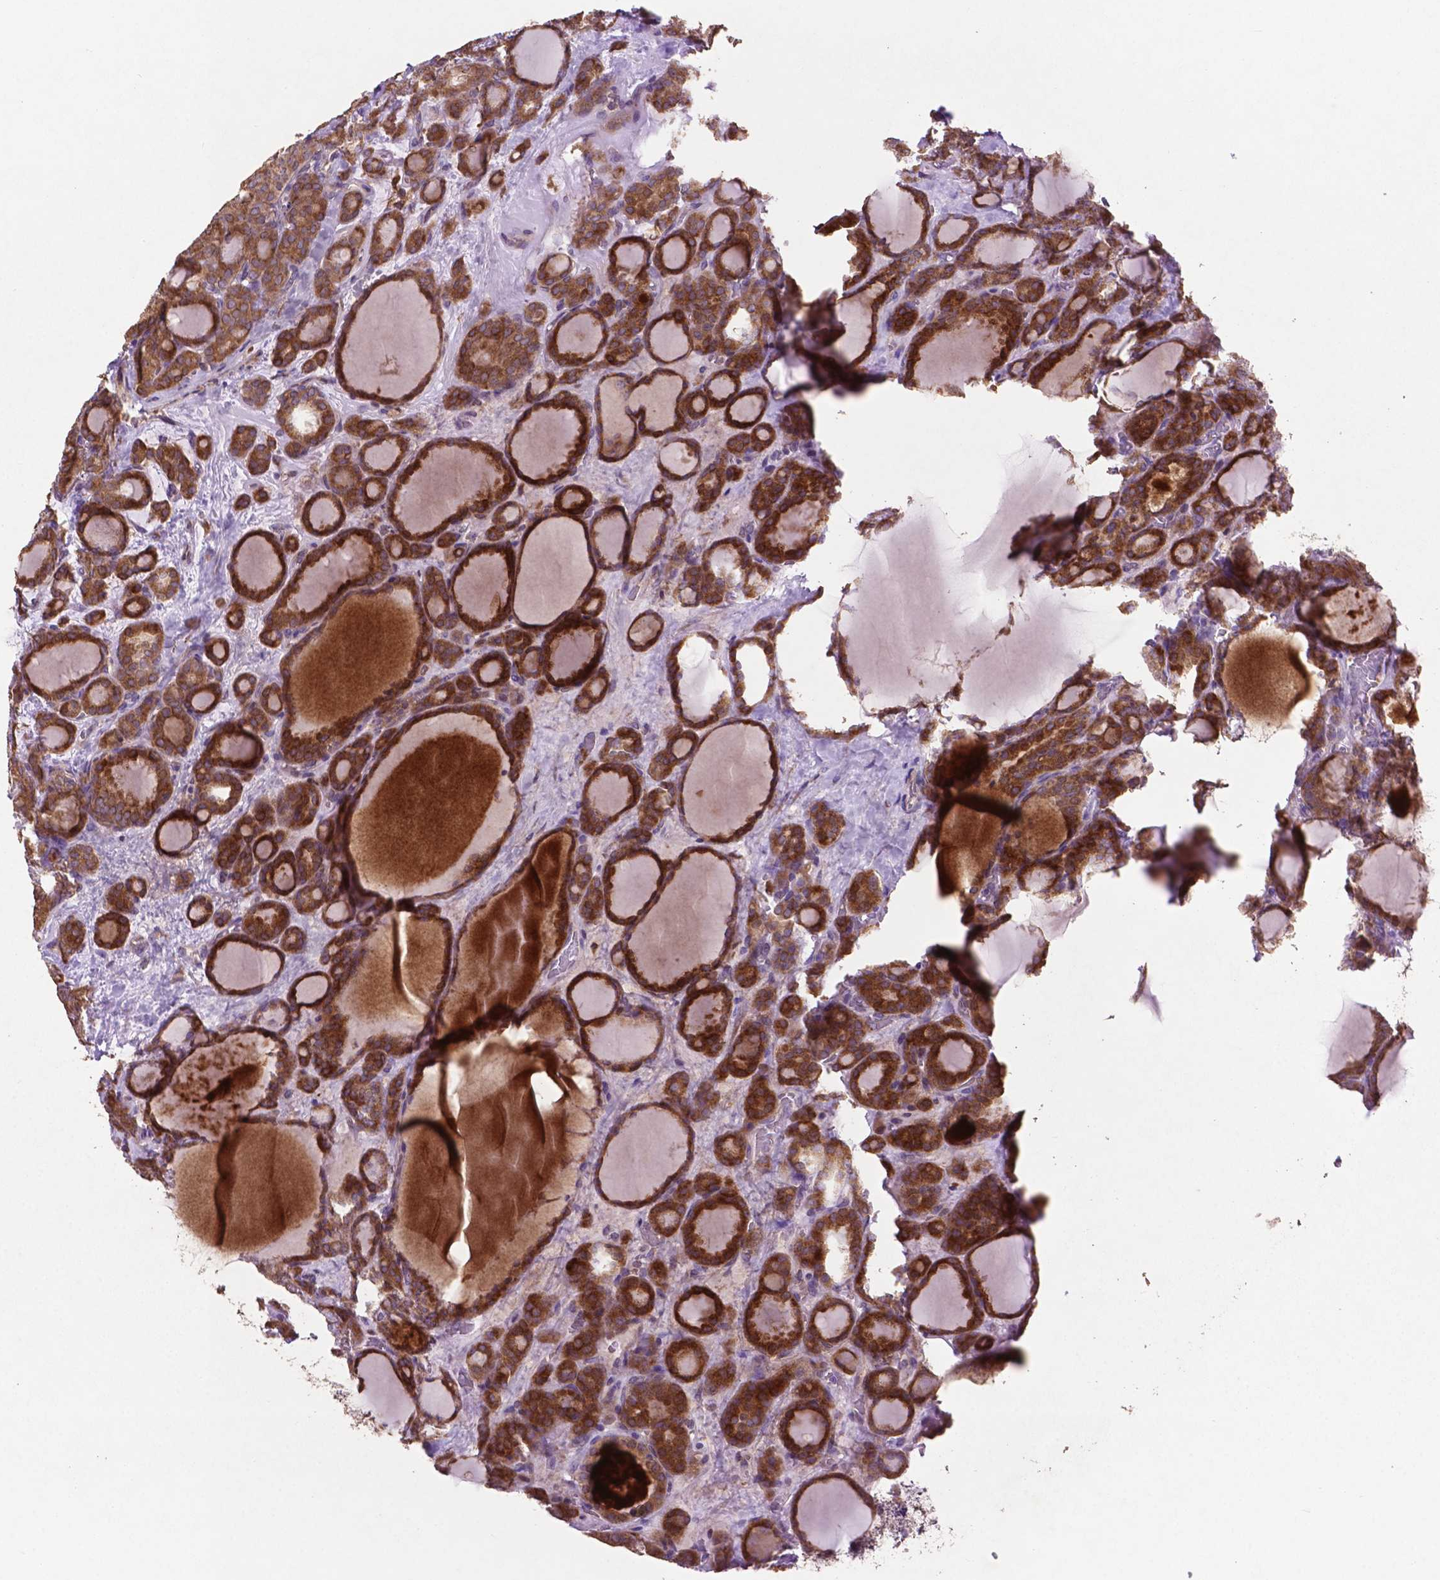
{"staining": {"intensity": "strong", "quantity": ">75%", "location": "cytoplasmic/membranous"}, "tissue": "thyroid cancer", "cell_type": "Tumor cells", "image_type": "cancer", "snomed": [{"axis": "morphology", "description": "Normal tissue, NOS"}, {"axis": "morphology", "description": "Follicular adenoma carcinoma, NOS"}, {"axis": "topography", "description": "Thyroid gland"}], "caption": "Protein positivity by IHC reveals strong cytoplasmic/membranous positivity in approximately >75% of tumor cells in thyroid cancer (follicular adenoma carcinoma).", "gene": "MBTPS1", "patient": {"sex": "female", "age": 31}}